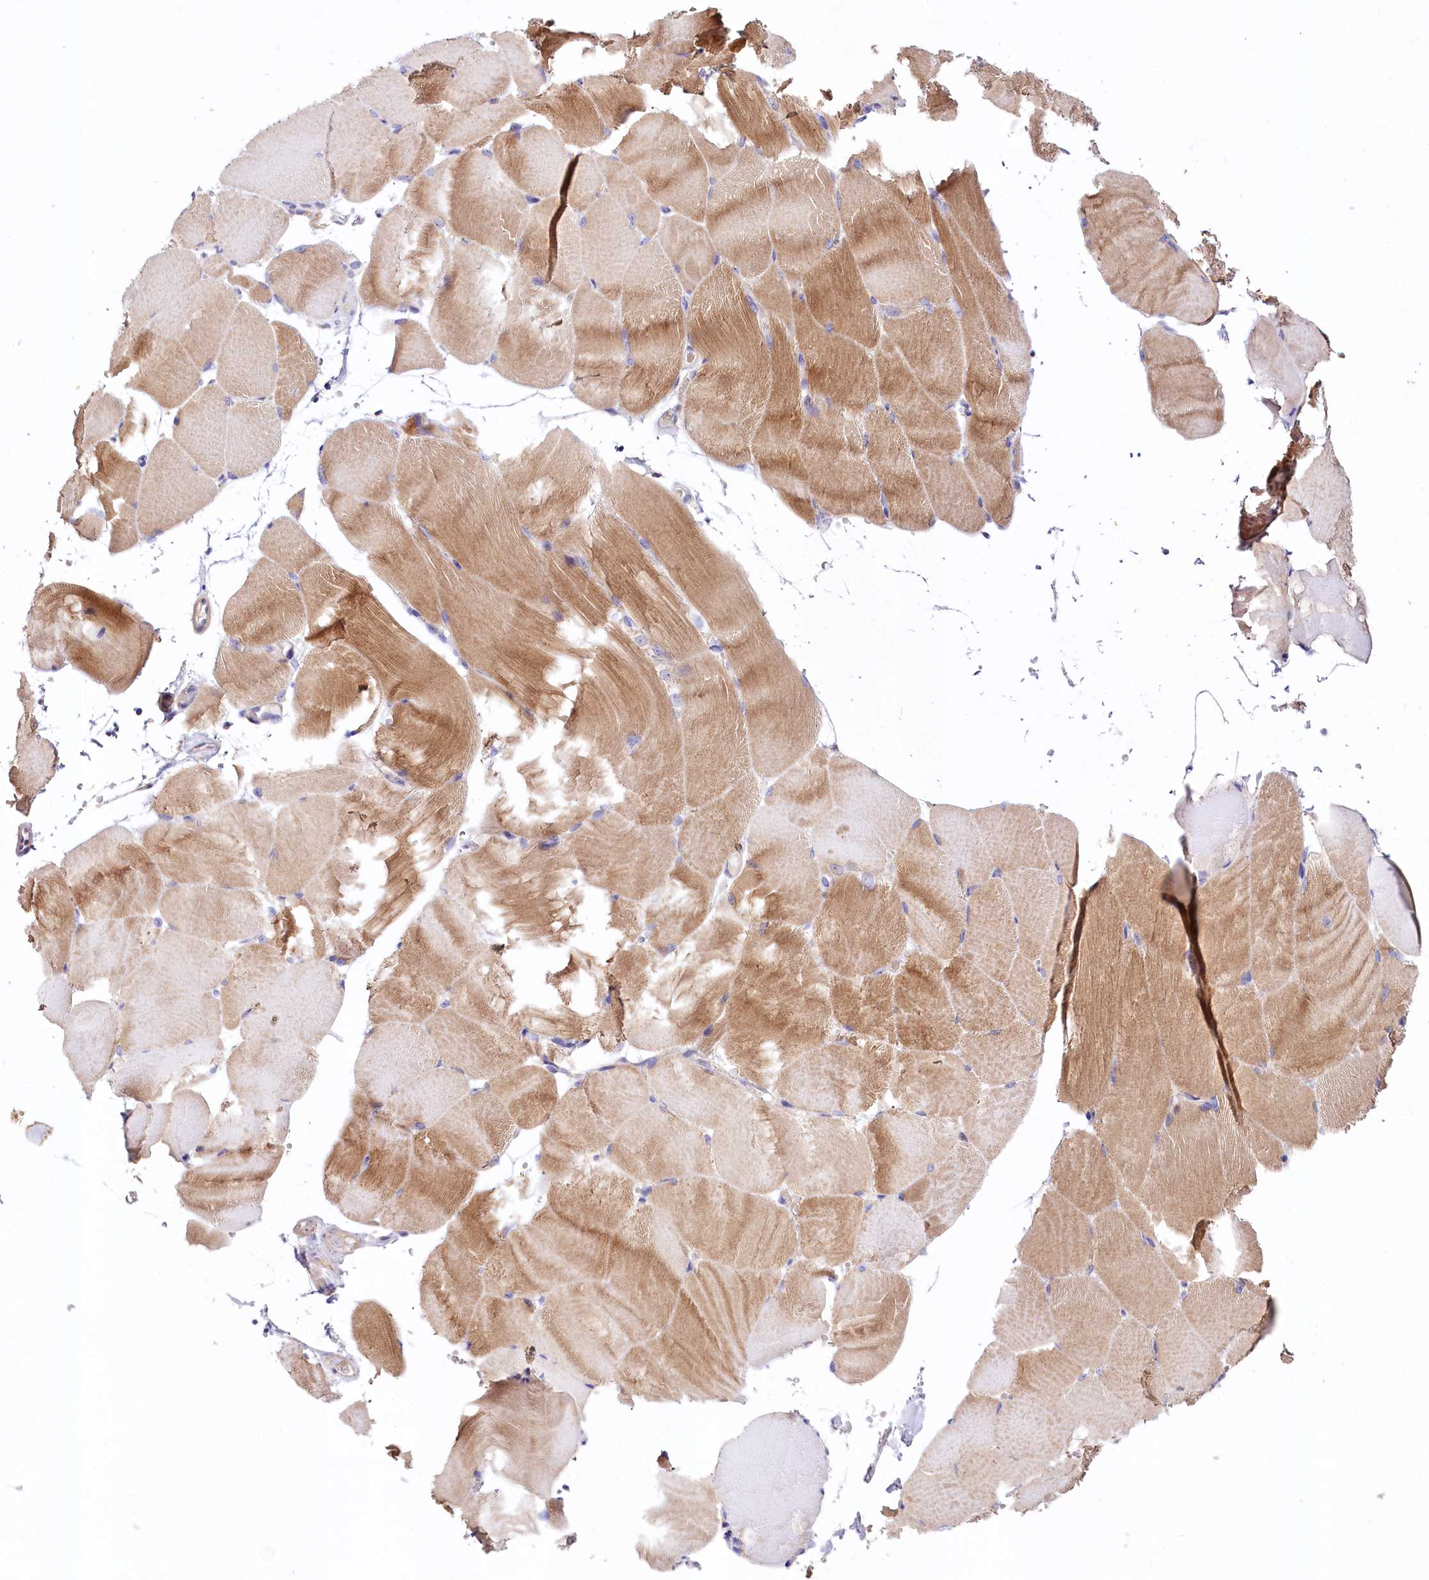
{"staining": {"intensity": "moderate", "quantity": ">75%", "location": "cytoplasmic/membranous"}, "tissue": "skeletal muscle", "cell_type": "Myocytes", "image_type": "normal", "snomed": [{"axis": "morphology", "description": "Normal tissue, NOS"}, {"axis": "topography", "description": "Skeletal muscle"}, {"axis": "topography", "description": "Parathyroid gland"}], "caption": "Myocytes show medium levels of moderate cytoplasmic/membranous positivity in approximately >75% of cells in unremarkable human skeletal muscle. The staining is performed using DAB brown chromogen to label protein expression. The nuclei are counter-stained blue using hematoxylin.", "gene": "ZNF45", "patient": {"sex": "female", "age": 37}}